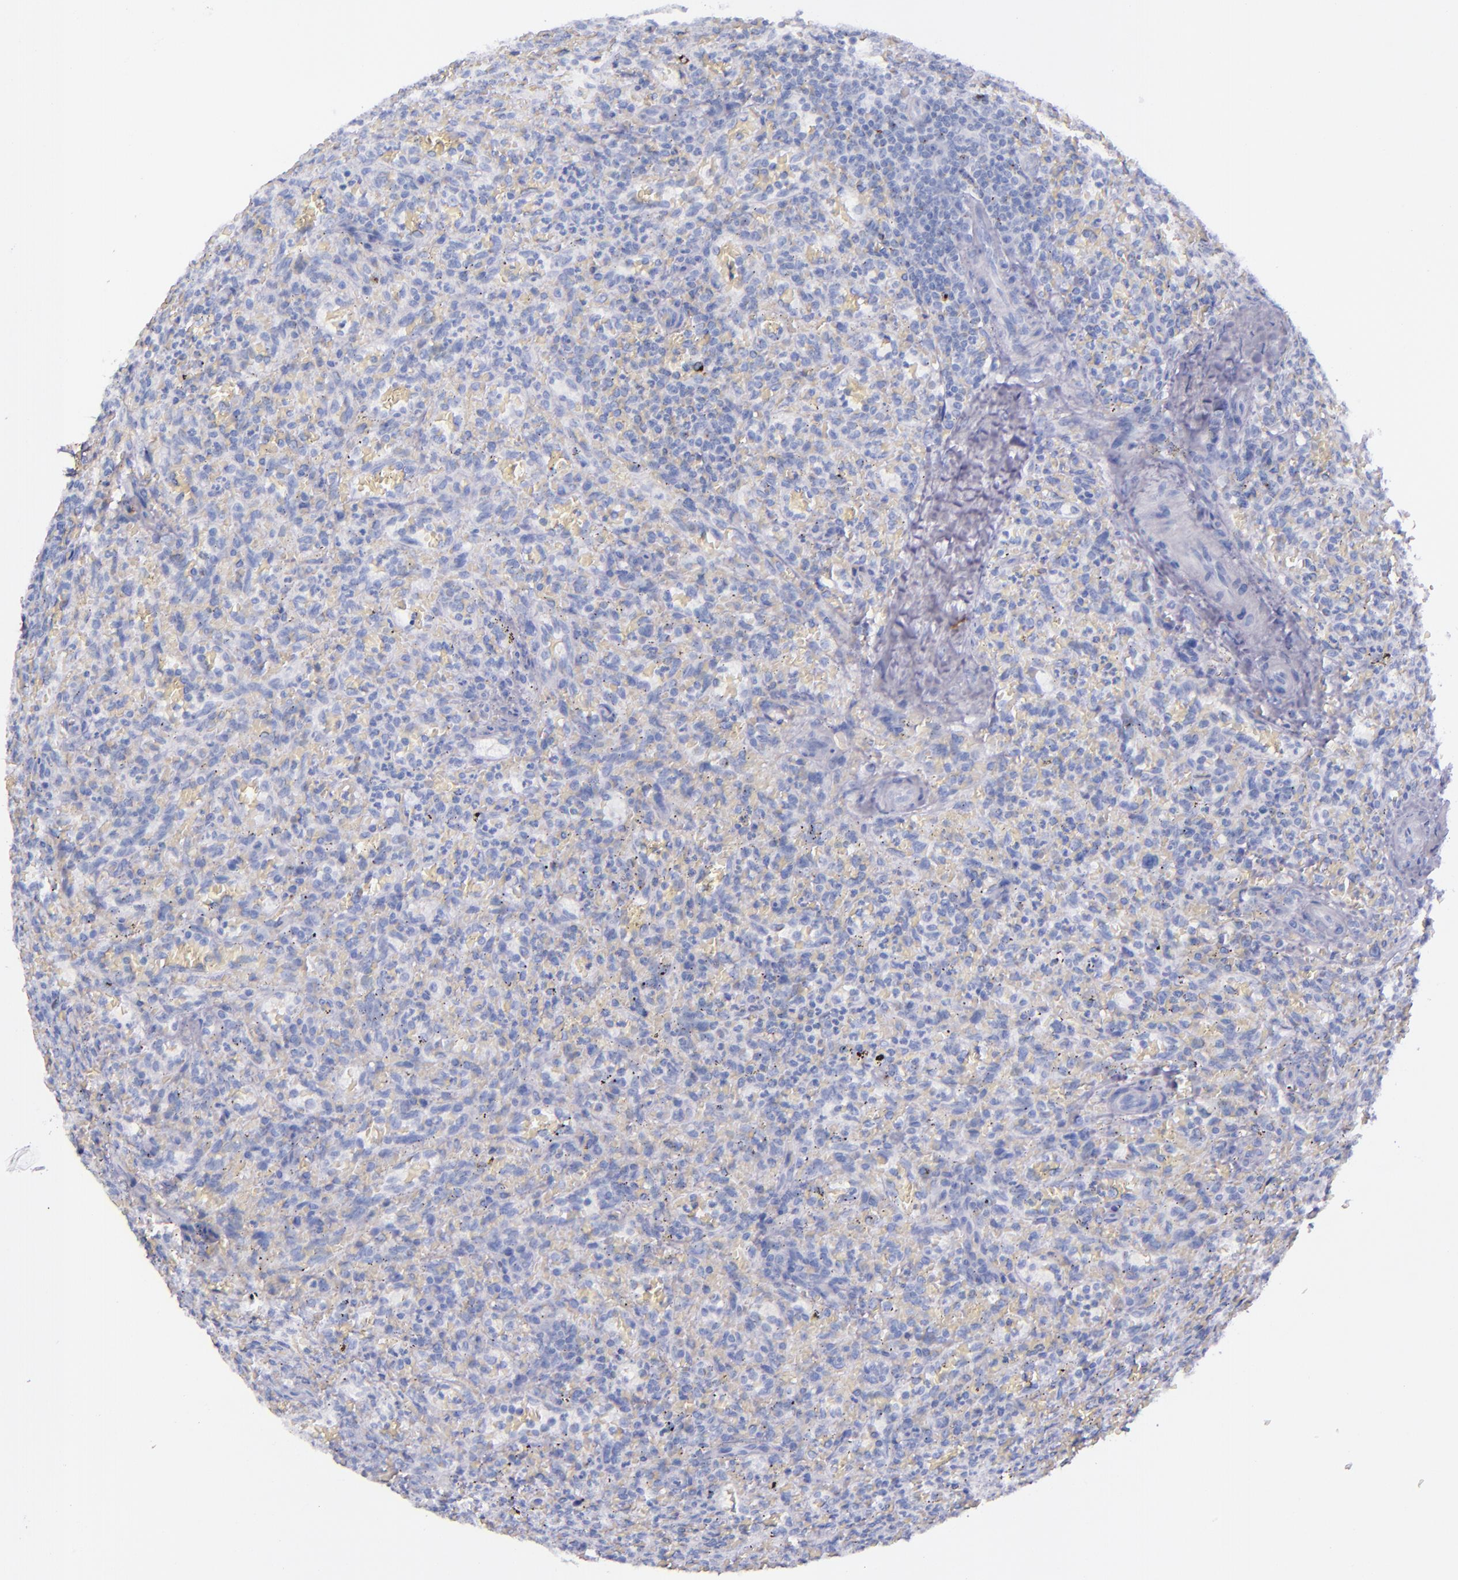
{"staining": {"intensity": "negative", "quantity": "none", "location": "none"}, "tissue": "lymphoma", "cell_type": "Tumor cells", "image_type": "cancer", "snomed": [{"axis": "morphology", "description": "Malignant lymphoma, non-Hodgkin's type, Low grade"}, {"axis": "topography", "description": "Spleen"}], "caption": "Lymphoma was stained to show a protein in brown. There is no significant staining in tumor cells.", "gene": "LAG3", "patient": {"sex": "female", "age": 64}}